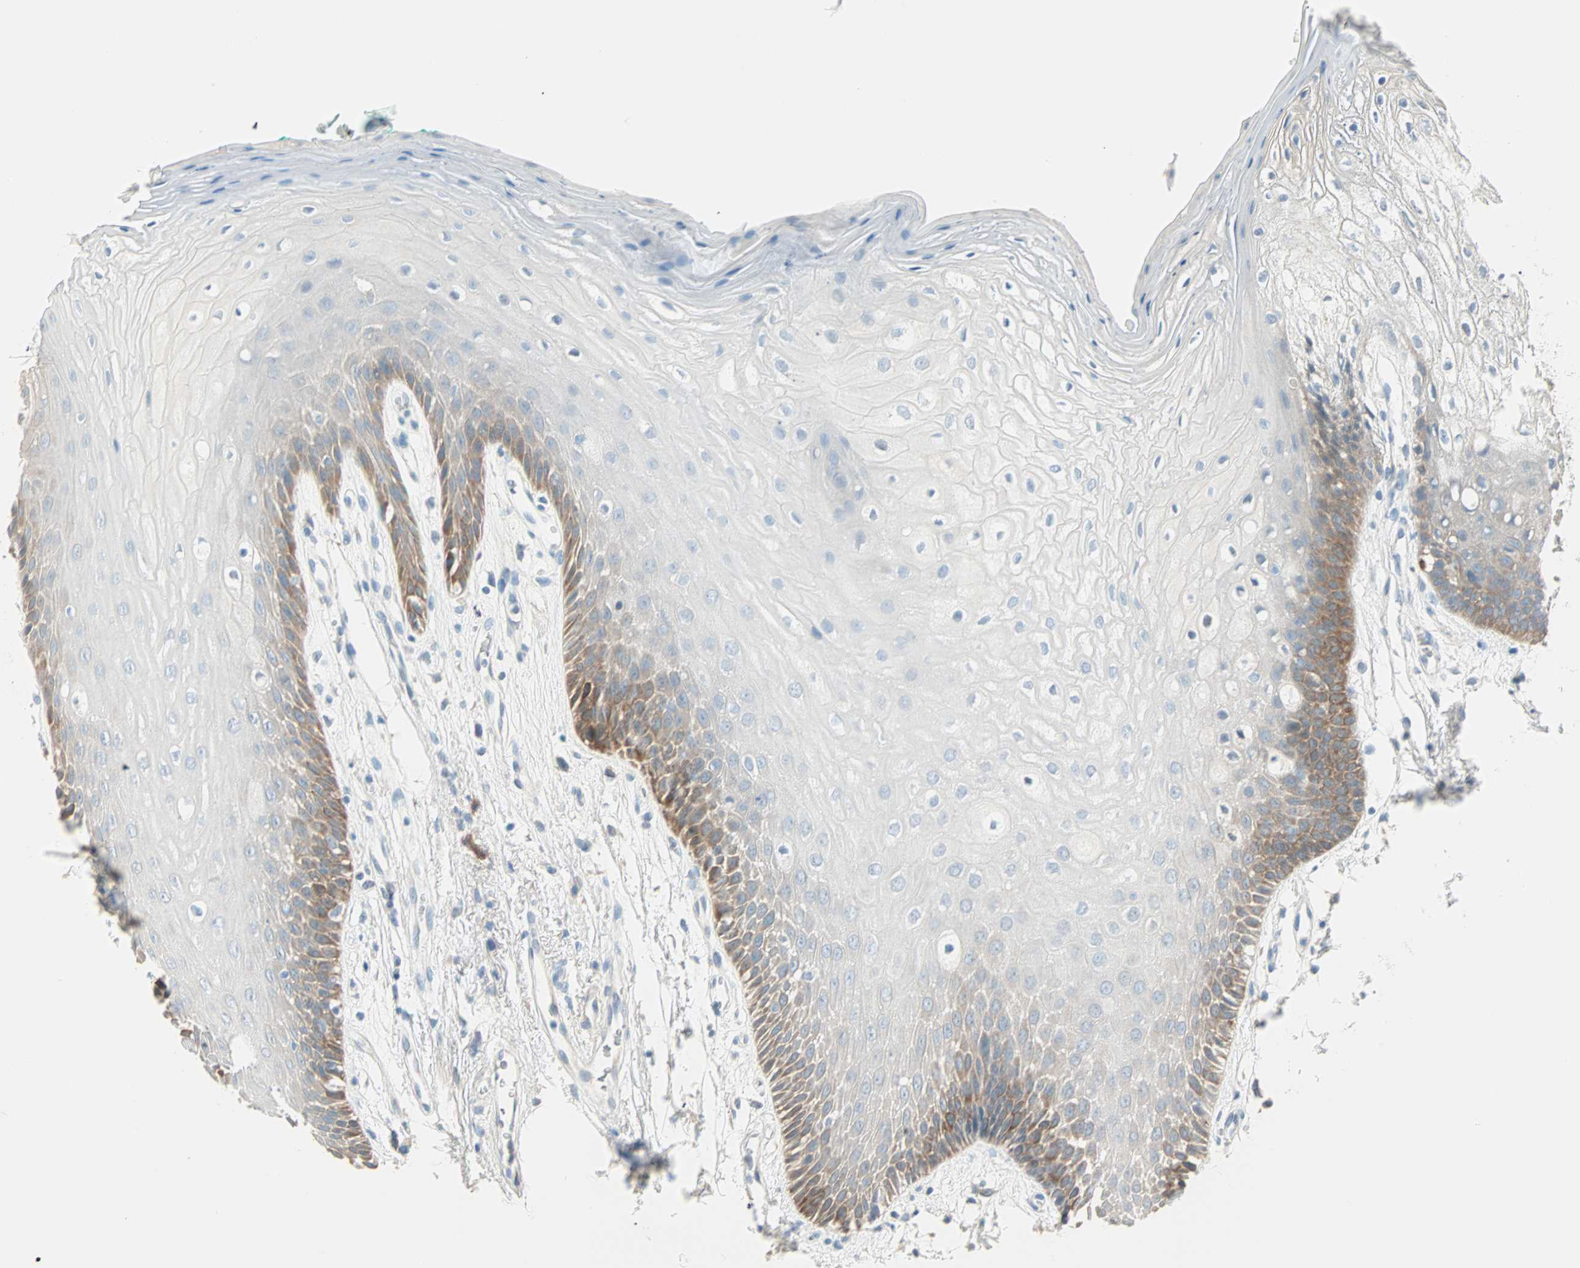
{"staining": {"intensity": "moderate", "quantity": "<25%", "location": "cytoplasmic/membranous"}, "tissue": "oral mucosa", "cell_type": "Squamous epithelial cells", "image_type": "normal", "snomed": [{"axis": "morphology", "description": "Normal tissue, NOS"}, {"axis": "morphology", "description": "Squamous cell carcinoma, NOS"}, {"axis": "topography", "description": "Skeletal muscle"}, {"axis": "topography", "description": "Oral tissue"}, {"axis": "topography", "description": "Head-Neck"}], "caption": "IHC (DAB (3,3'-diaminobenzidine)) staining of benign oral mucosa shows moderate cytoplasmic/membranous protein expression in about <25% of squamous epithelial cells.", "gene": "ATF6", "patient": {"sex": "female", "age": 84}}